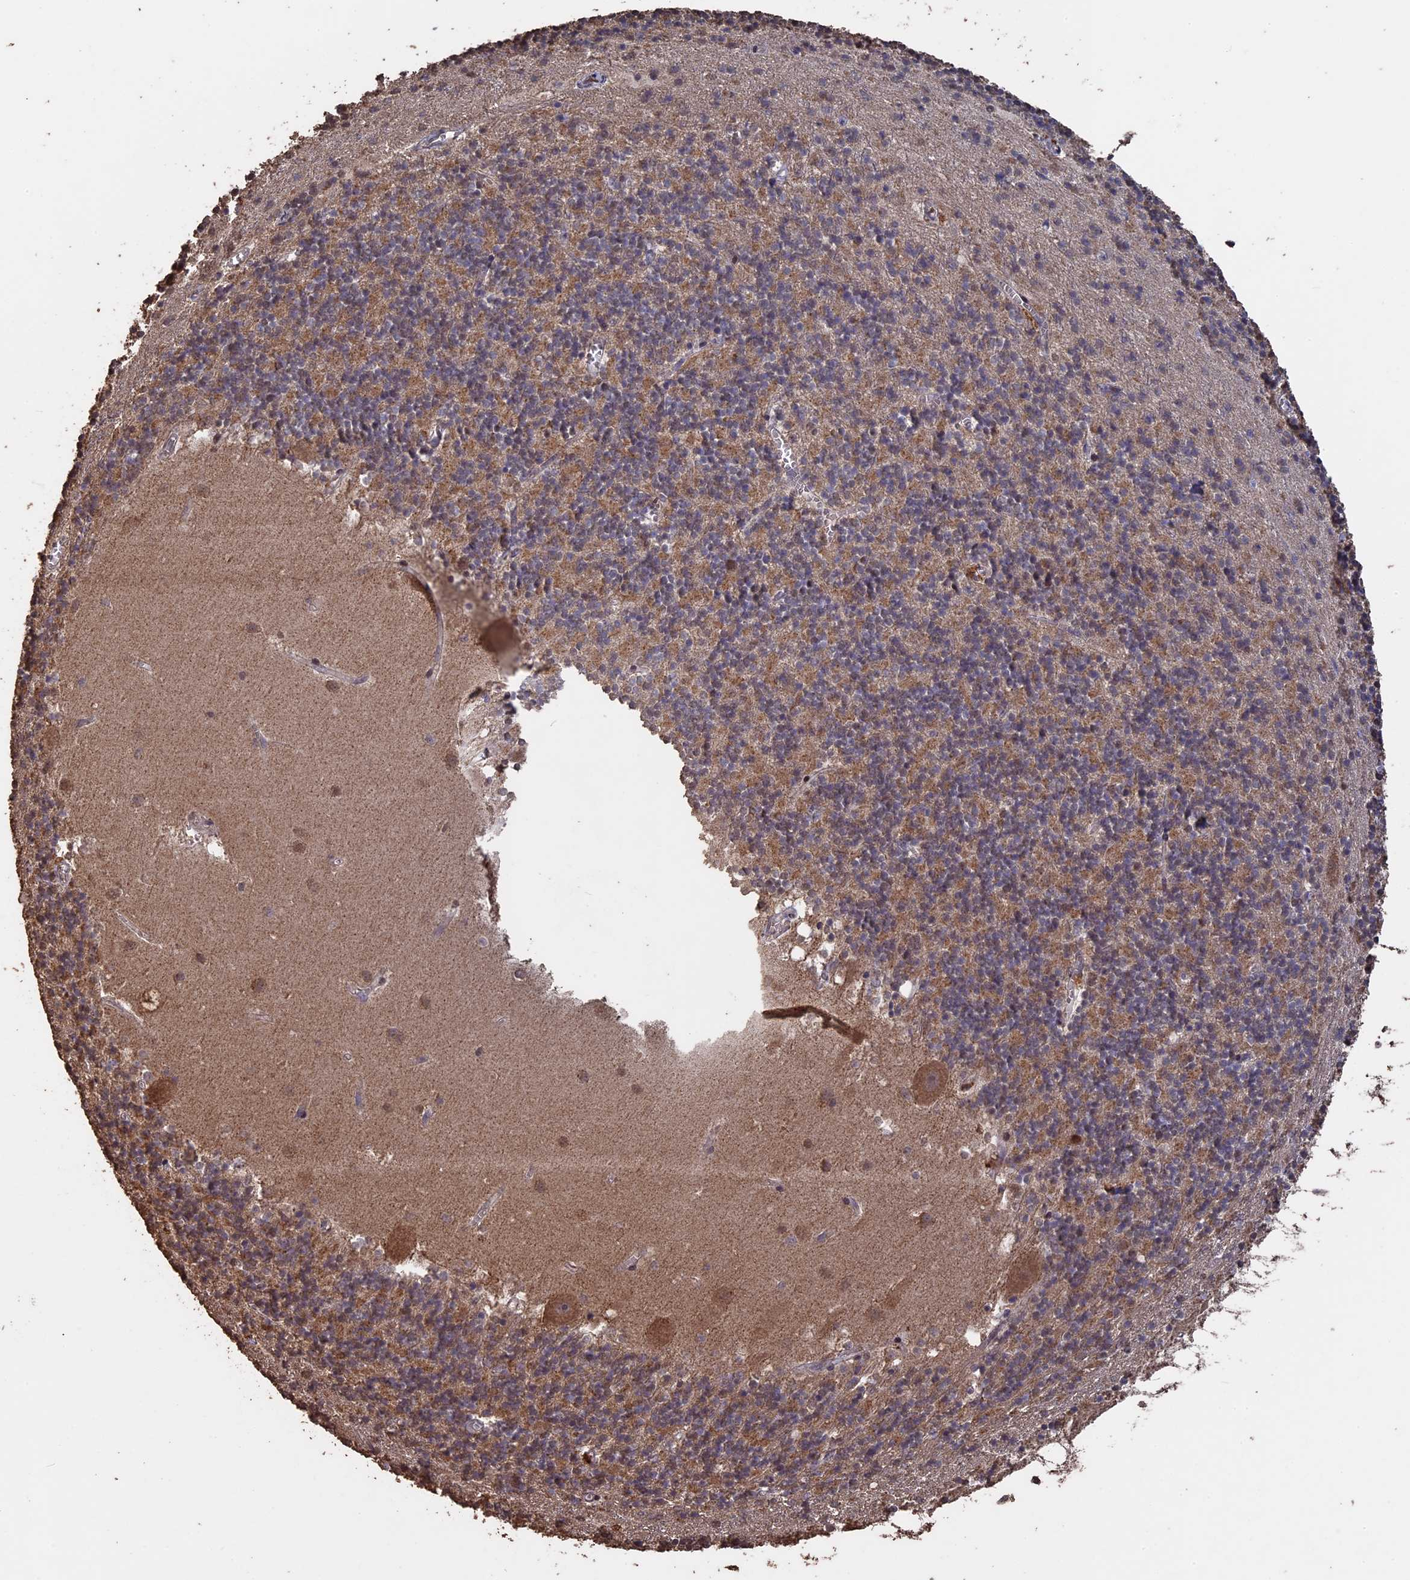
{"staining": {"intensity": "moderate", "quantity": ">75%", "location": "cytoplasmic/membranous"}, "tissue": "cerebellum", "cell_type": "Cells in granular layer", "image_type": "normal", "snomed": [{"axis": "morphology", "description": "Normal tissue, NOS"}, {"axis": "topography", "description": "Cerebellum"}], "caption": "Protein staining demonstrates moderate cytoplasmic/membranous staining in approximately >75% of cells in granular layer in unremarkable cerebellum. (DAB (3,3'-diaminobenzidine) = brown stain, brightfield microscopy at high magnification).", "gene": "HUNK", "patient": {"sex": "male", "age": 54}}